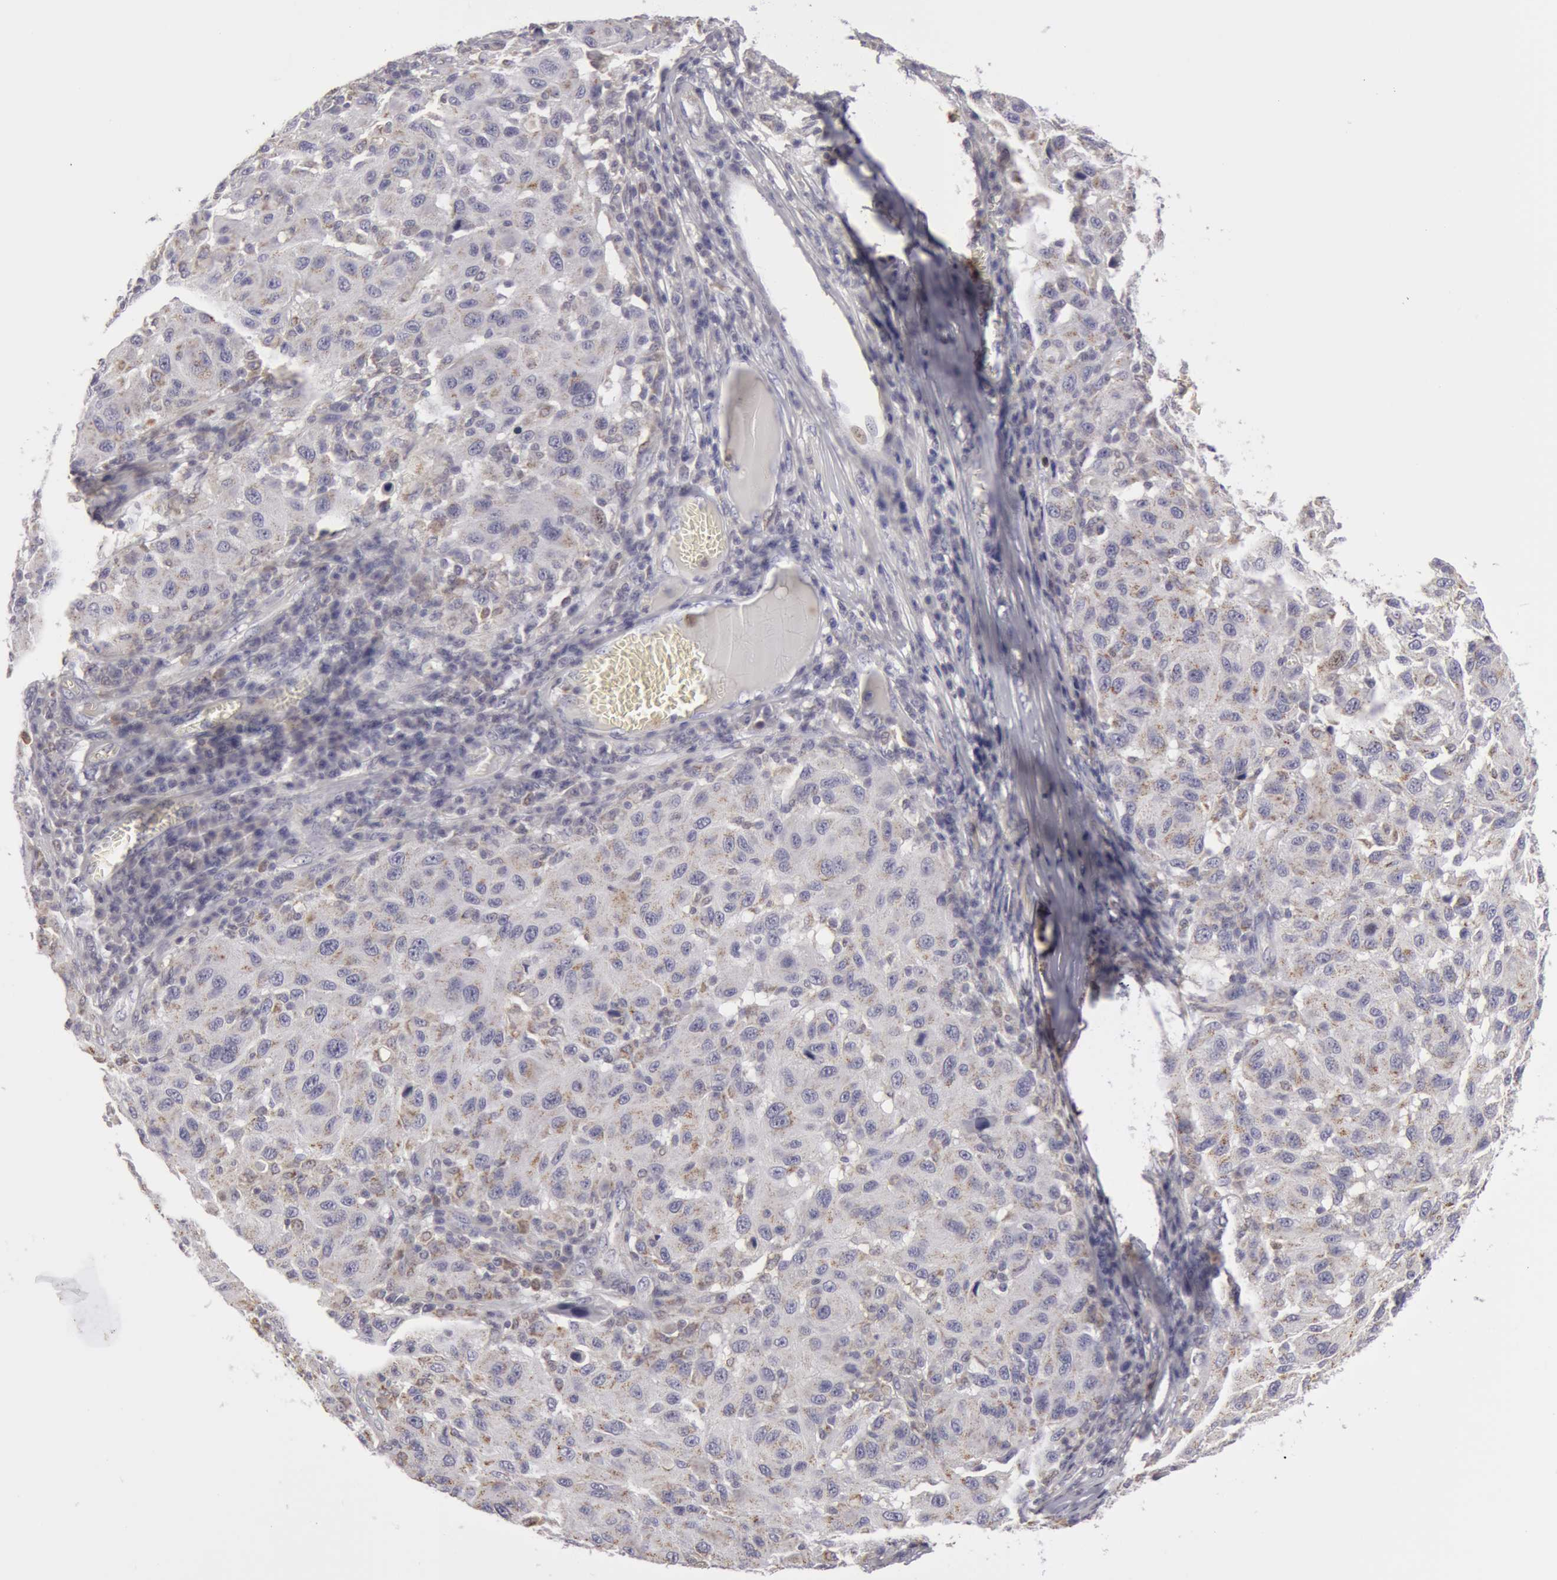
{"staining": {"intensity": "weak", "quantity": "25%-75%", "location": "cytoplasmic/membranous"}, "tissue": "melanoma", "cell_type": "Tumor cells", "image_type": "cancer", "snomed": [{"axis": "morphology", "description": "Malignant melanoma, NOS"}, {"axis": "topography", "description": "Skin"}], "caption": "Weak cytoplasmic/membranous protein staining is appreciated in about 25%-75% of tumor cells in melanoma. (DAB (3,3'-diaminobenzidine) IHC with brightfield microscopy, high magnification).", "gene": "CAT", "patient": {"sex": "female", "age": 77}}